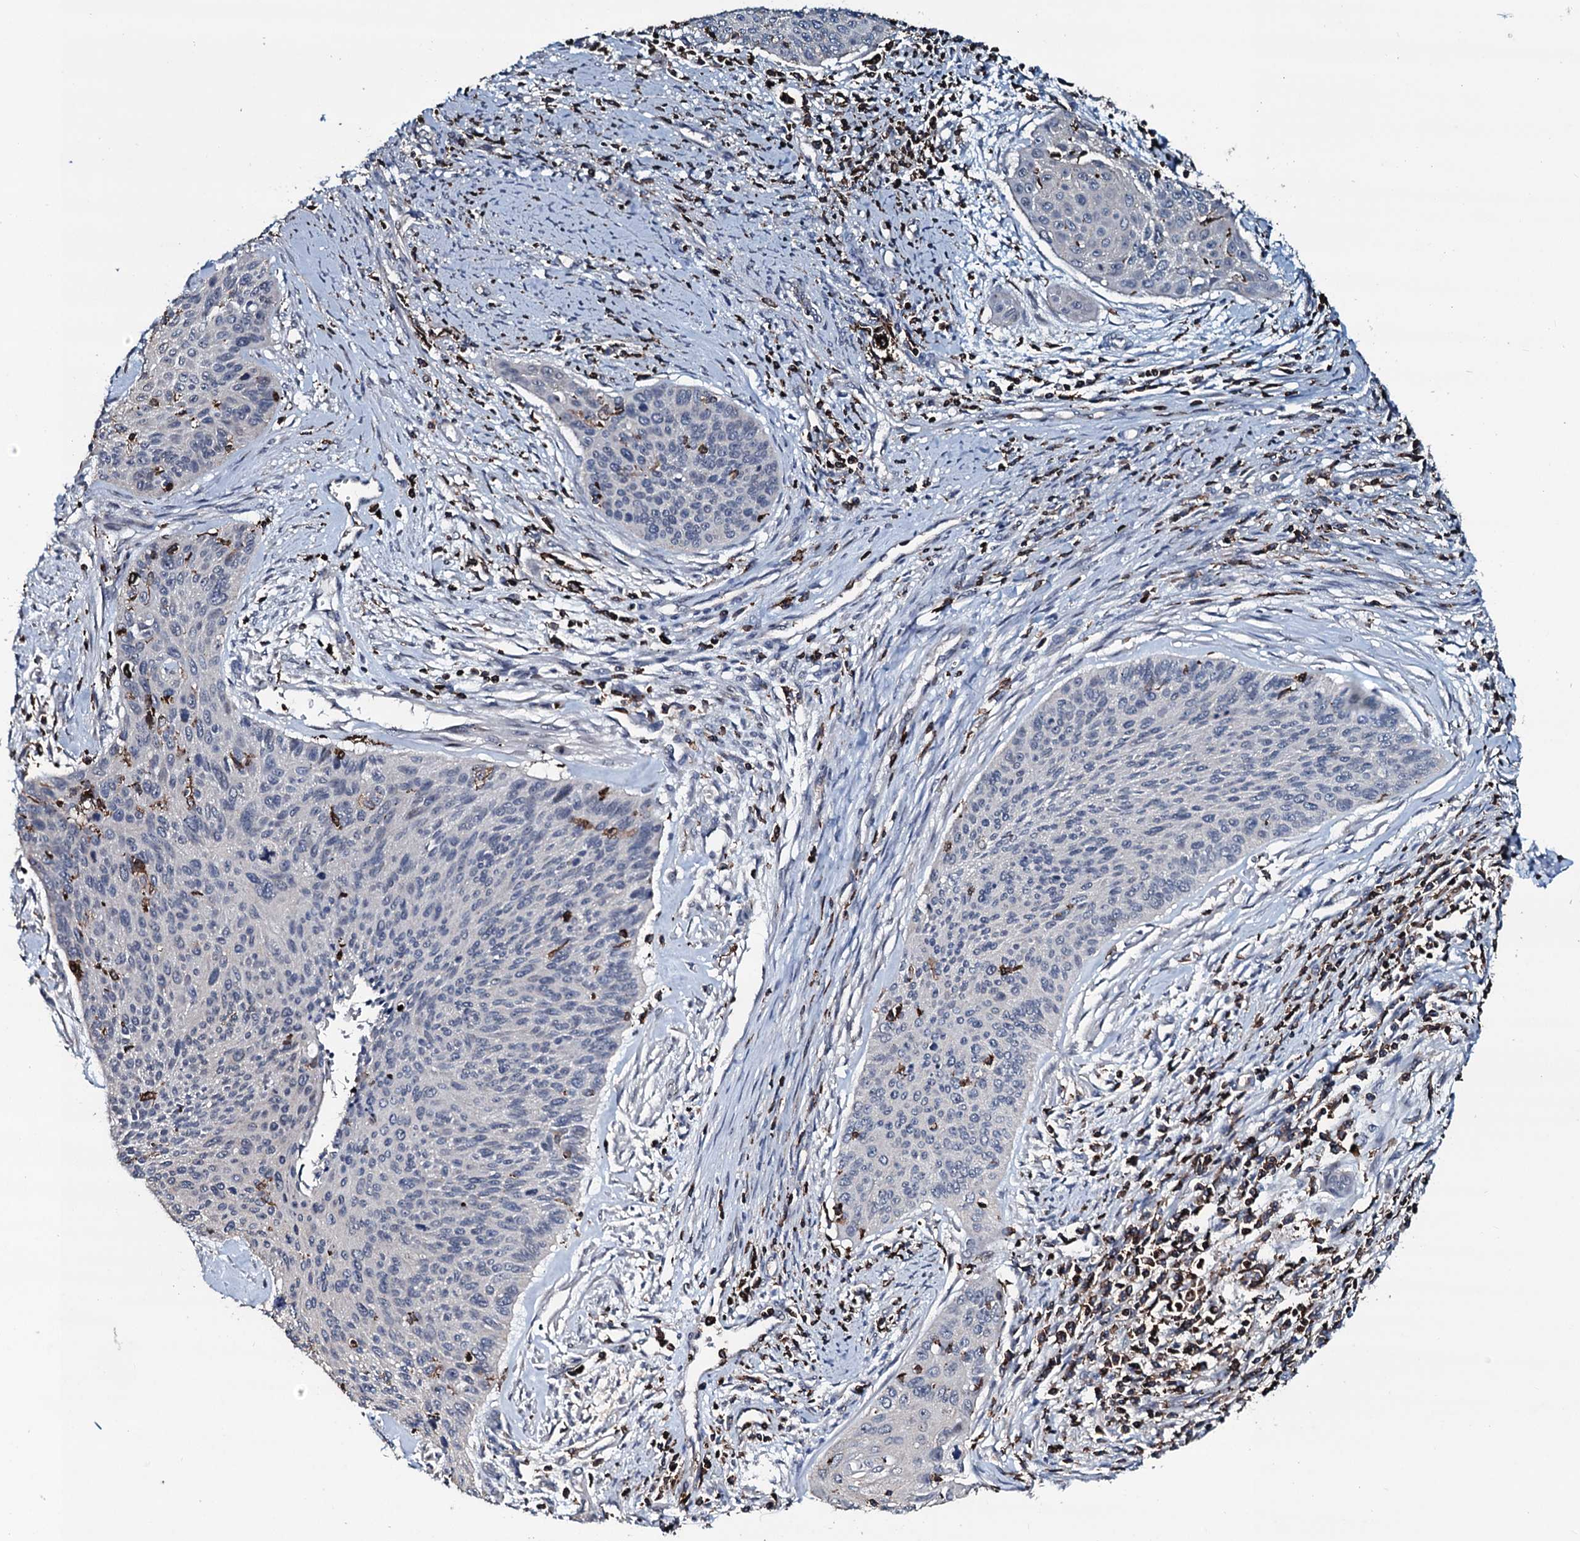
{"staining": {"intensity": "negative", "quantity": "none", "location": "none"}, "tissue": "cervical cancer", "cell_type": "Tumor cells", "image_type": "cancer", "snomed": [{"axis": "morphology", "description": "Squamous cell carcinoma, NOS"}, {"axis": "topography", "description": "Cervix"}], "caption": "Squamous cell carcinoma (cervical) was stained to show a protein in brown. There is no significant expression in tumor cells.", "gene": "OGFOD2", "patient": {"sex": "female", "age": 55}}